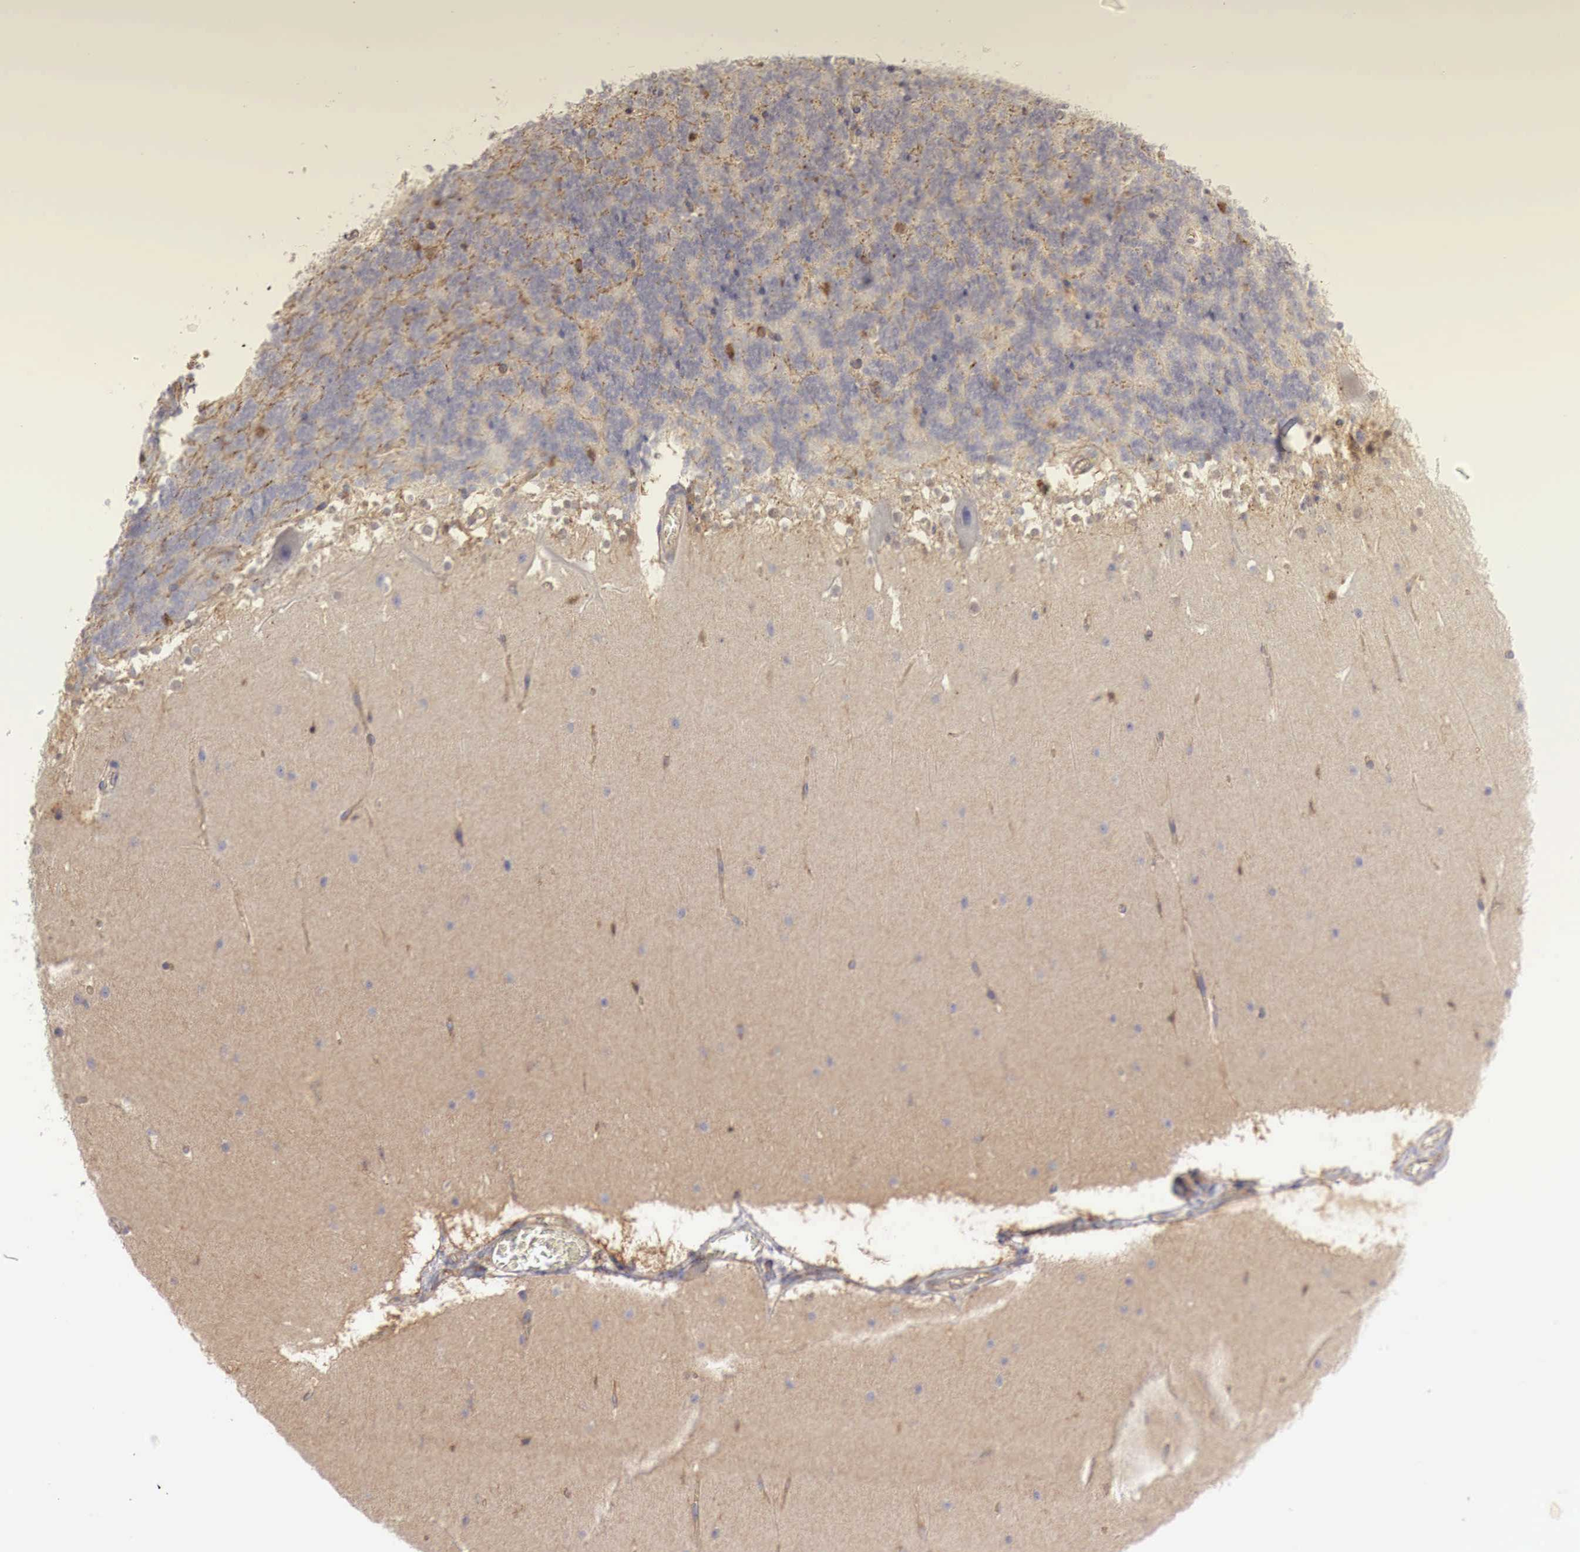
{"staining": {"intensity": "negative", "quantity": "none", "location": "none"}, "tissue": "cerebellum", "cell_type": "Cells in granular layer", "image_type": "normal", "snomed": [{"axis": "morphology", "description": "Normal tissue, NOS"}, {"axis": "topography", "description": "Cerebellum"}], "caption": "A high-resolution photomicrograph shows IHC staining of normal cerebellum, which reveals no significant expression in cells in granular layer.", "gene": "MSN", "patient": {"sex": "female", "age": 19}}